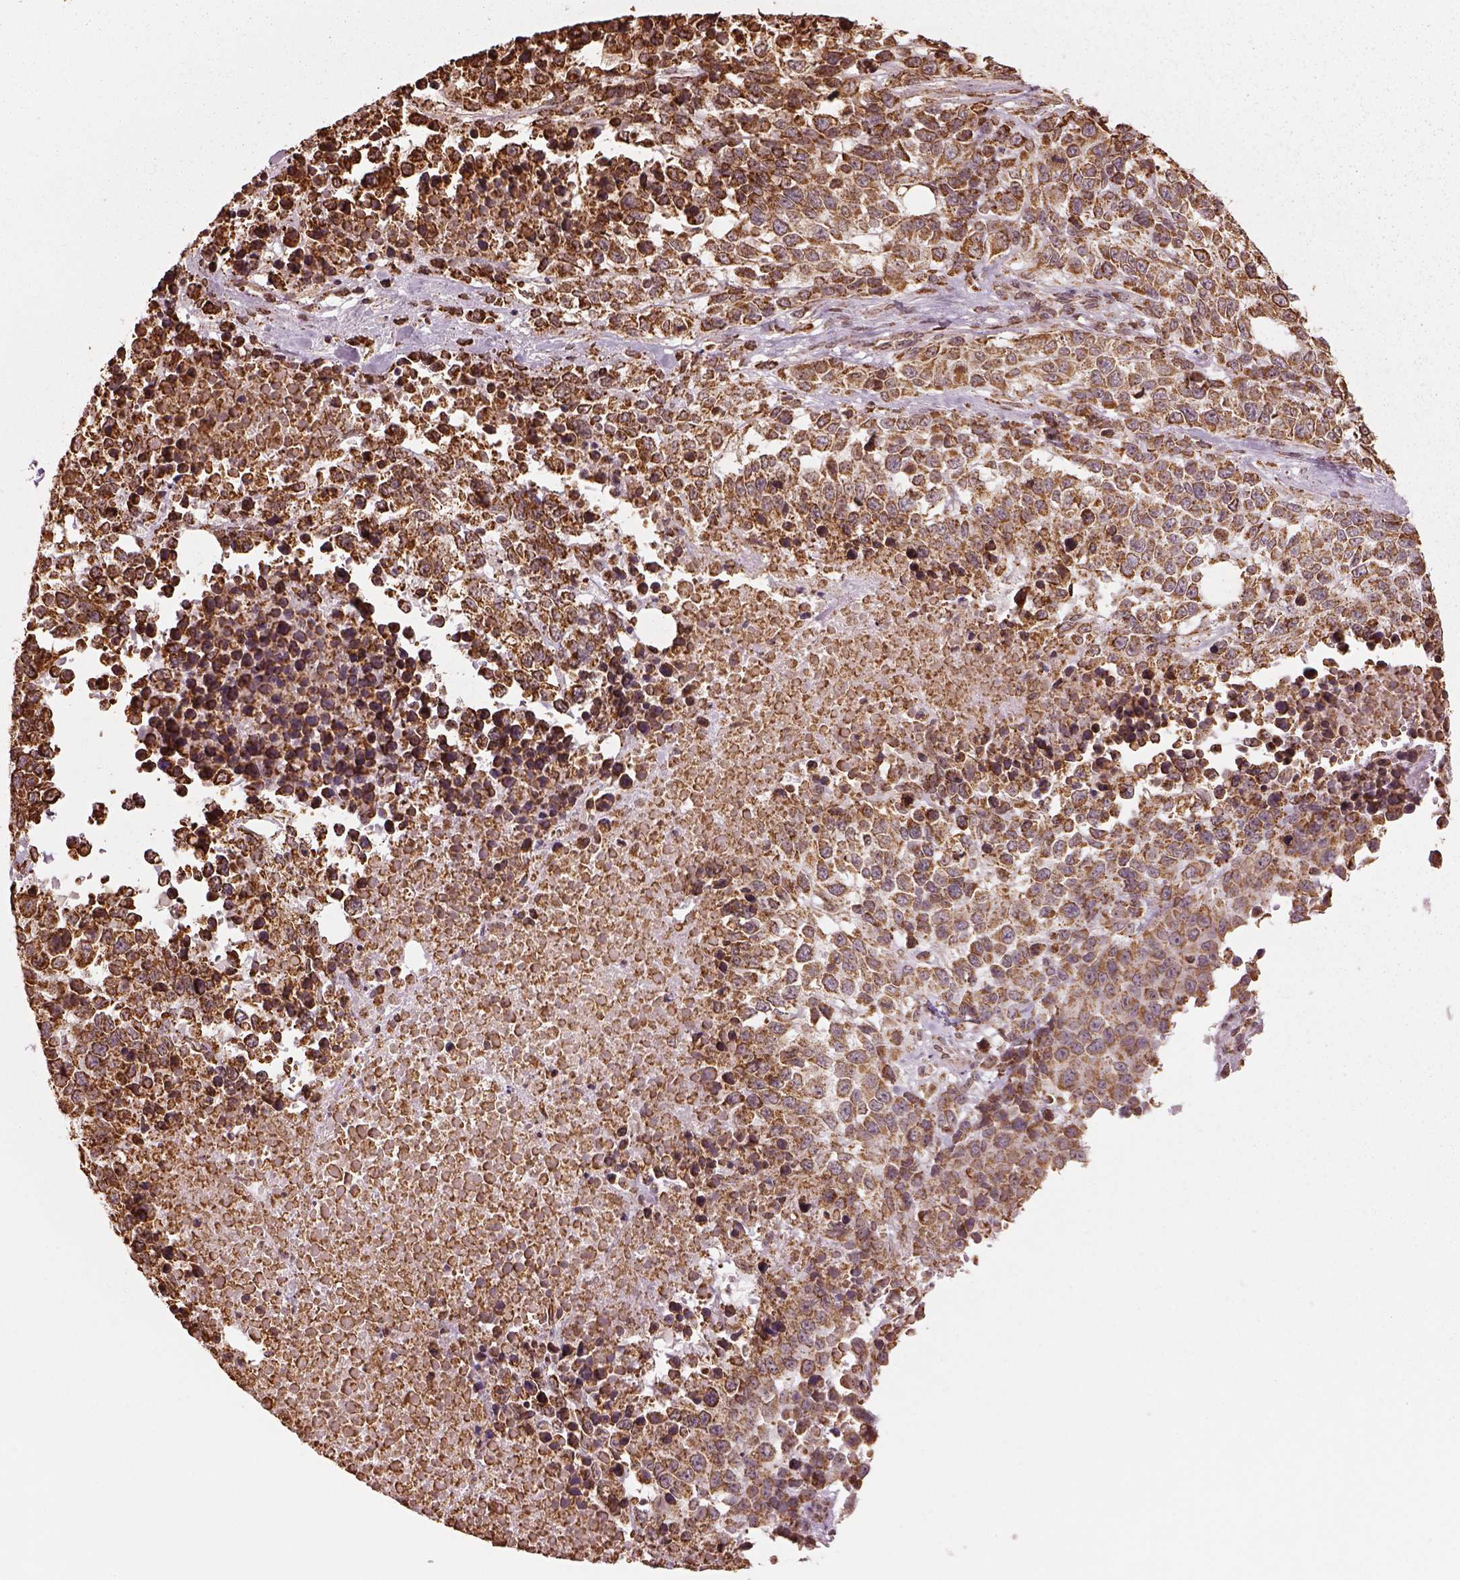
{"staining": {"intensity": "moderate", "quantity": ">75%", "location": "cytoplasmic/membranous"}, "tissue": "melanoma", "cell_type": "Tumor cells", "image_type": "cancer", "snomed": [{"axis": "morphology", "description": "Malignant melanoma, Metastatic site"}, {"axis": "topography", "description": "Skin"}], "caption": "Immunohistochemistry (IHC) (DAB) staining of melanoma reveals moderate cytoplasmic/membranous protein staining in approximately >75% of tumor cells.", "gene": "ACOT2", "patient": {"sex": "male", "age": 84}}